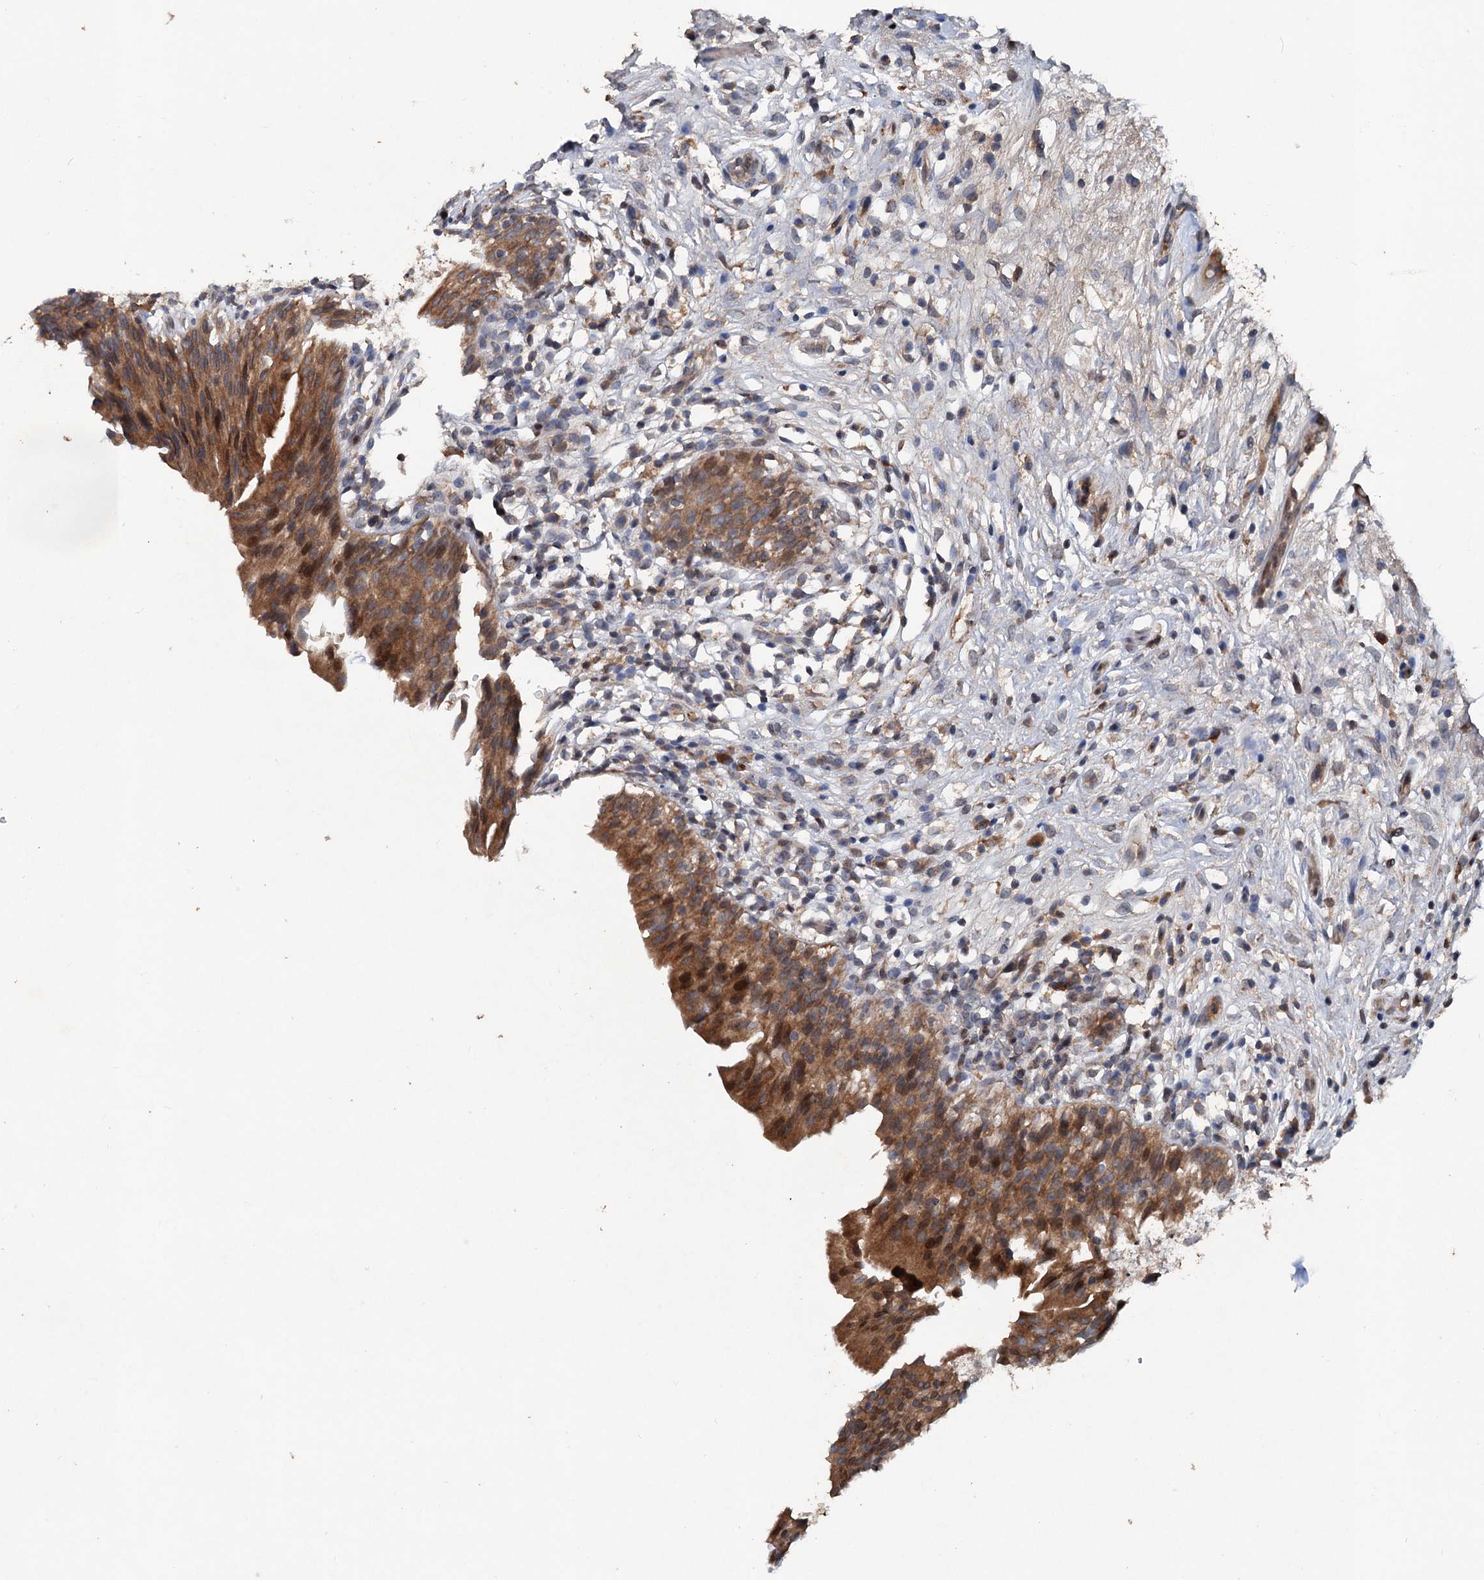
{"staining": {"intensity": "strong", "quantity": ">75%", "location": "cytoplasmic/membranous"}, "tissue": "urinary bladder", "cell_type": "Urothelial cells", "image_type": "normal", "snomed": [{"axis": "morphology", "description": "Normal tissue, NOS"}, {"axis": "morphology", "description": "Inflammation, NOS"}, {"axis": "topography", "description": "Urinary bladder"}], "caption": "DAB (3,3'-diaminobenzidine) immunohistochemical staining of benign urinary bladder exhibits strong cytoplasmic/membranous protein staining in about >75% of urothelial cells.", "gene": "TAPBPL", "patient": {"sex": "male", "age": 63}}